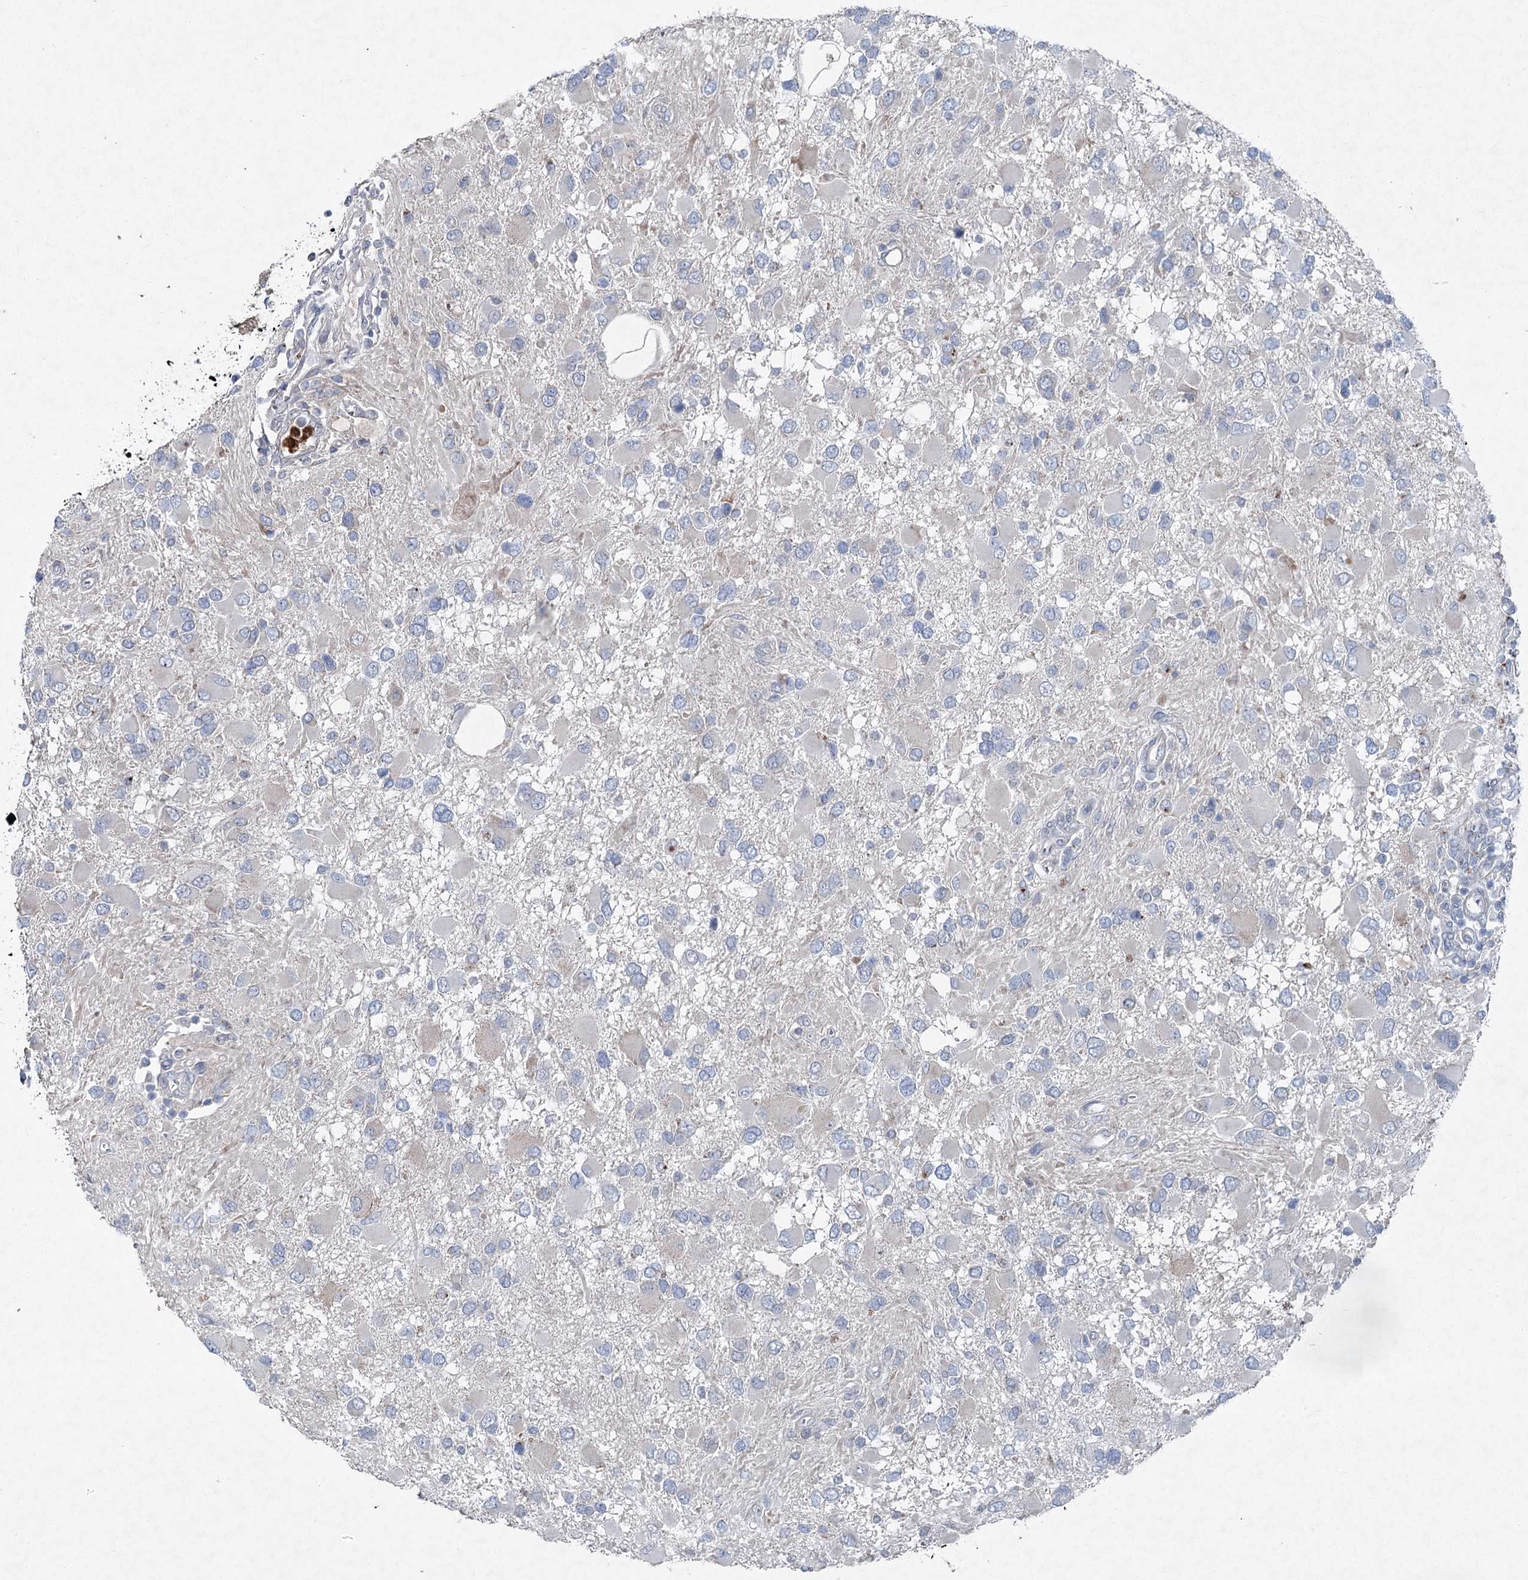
{"staining": {"intensity": "negative", "quantity": "none", "location": "none"}, "tissue": "glioma", "cell_type": "Tumor cells", "image_type": "cancer", "snomed": [{"axis": "morphology", "description": "Glioma, malignant, High grade"}, {"axis": "topography", "description": "Brain"}], "caption": "Tumor cells are negative for protein expression in human malignant glioma (high-grade).", "gene": "PLA2G12A", "patient": {"sex": "male", "age": 53}}